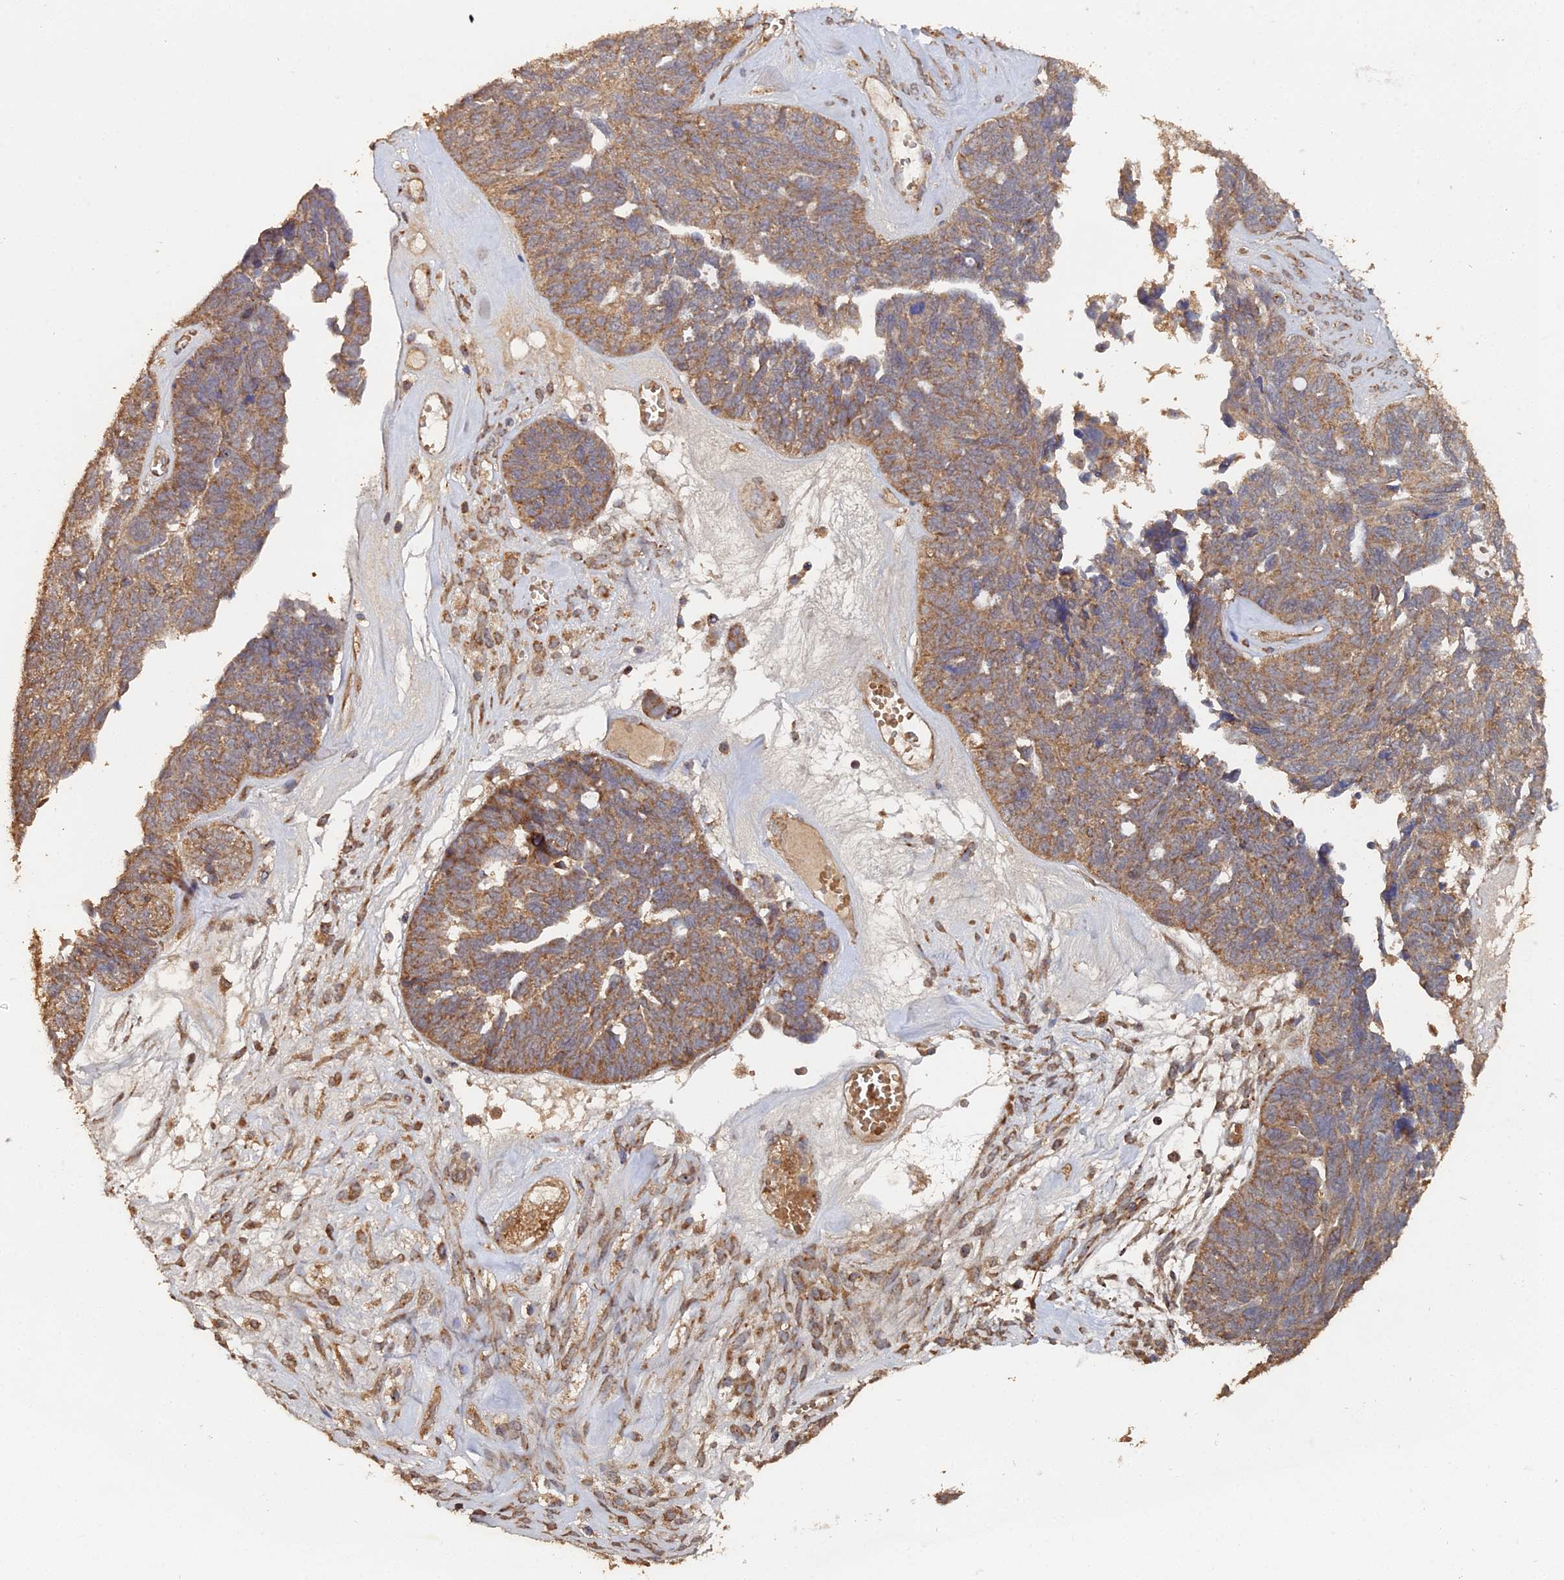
{"staining": {"intensity": "moderate", "quantity": ">75%", "location": "cytoplasmic/membranous"}, "tissue": "ovarian cancer", "cell_type": "Tumor cells", "image_type": "cancer", "snomed": [{"axis": "morphology", "description": "Cystadenocarcinoma, serous, NOS"}, {"axis": "topography", "description": "Ovary"}], "caption": "A high-resolution micrograph shows IHC staining of ovarian cancer, which displays moderate cytoplasmic/membranous expression in about >75% of tumor cells.", "gene": "SPANXN4", "patient": {"sex": "female", "age": 79}}